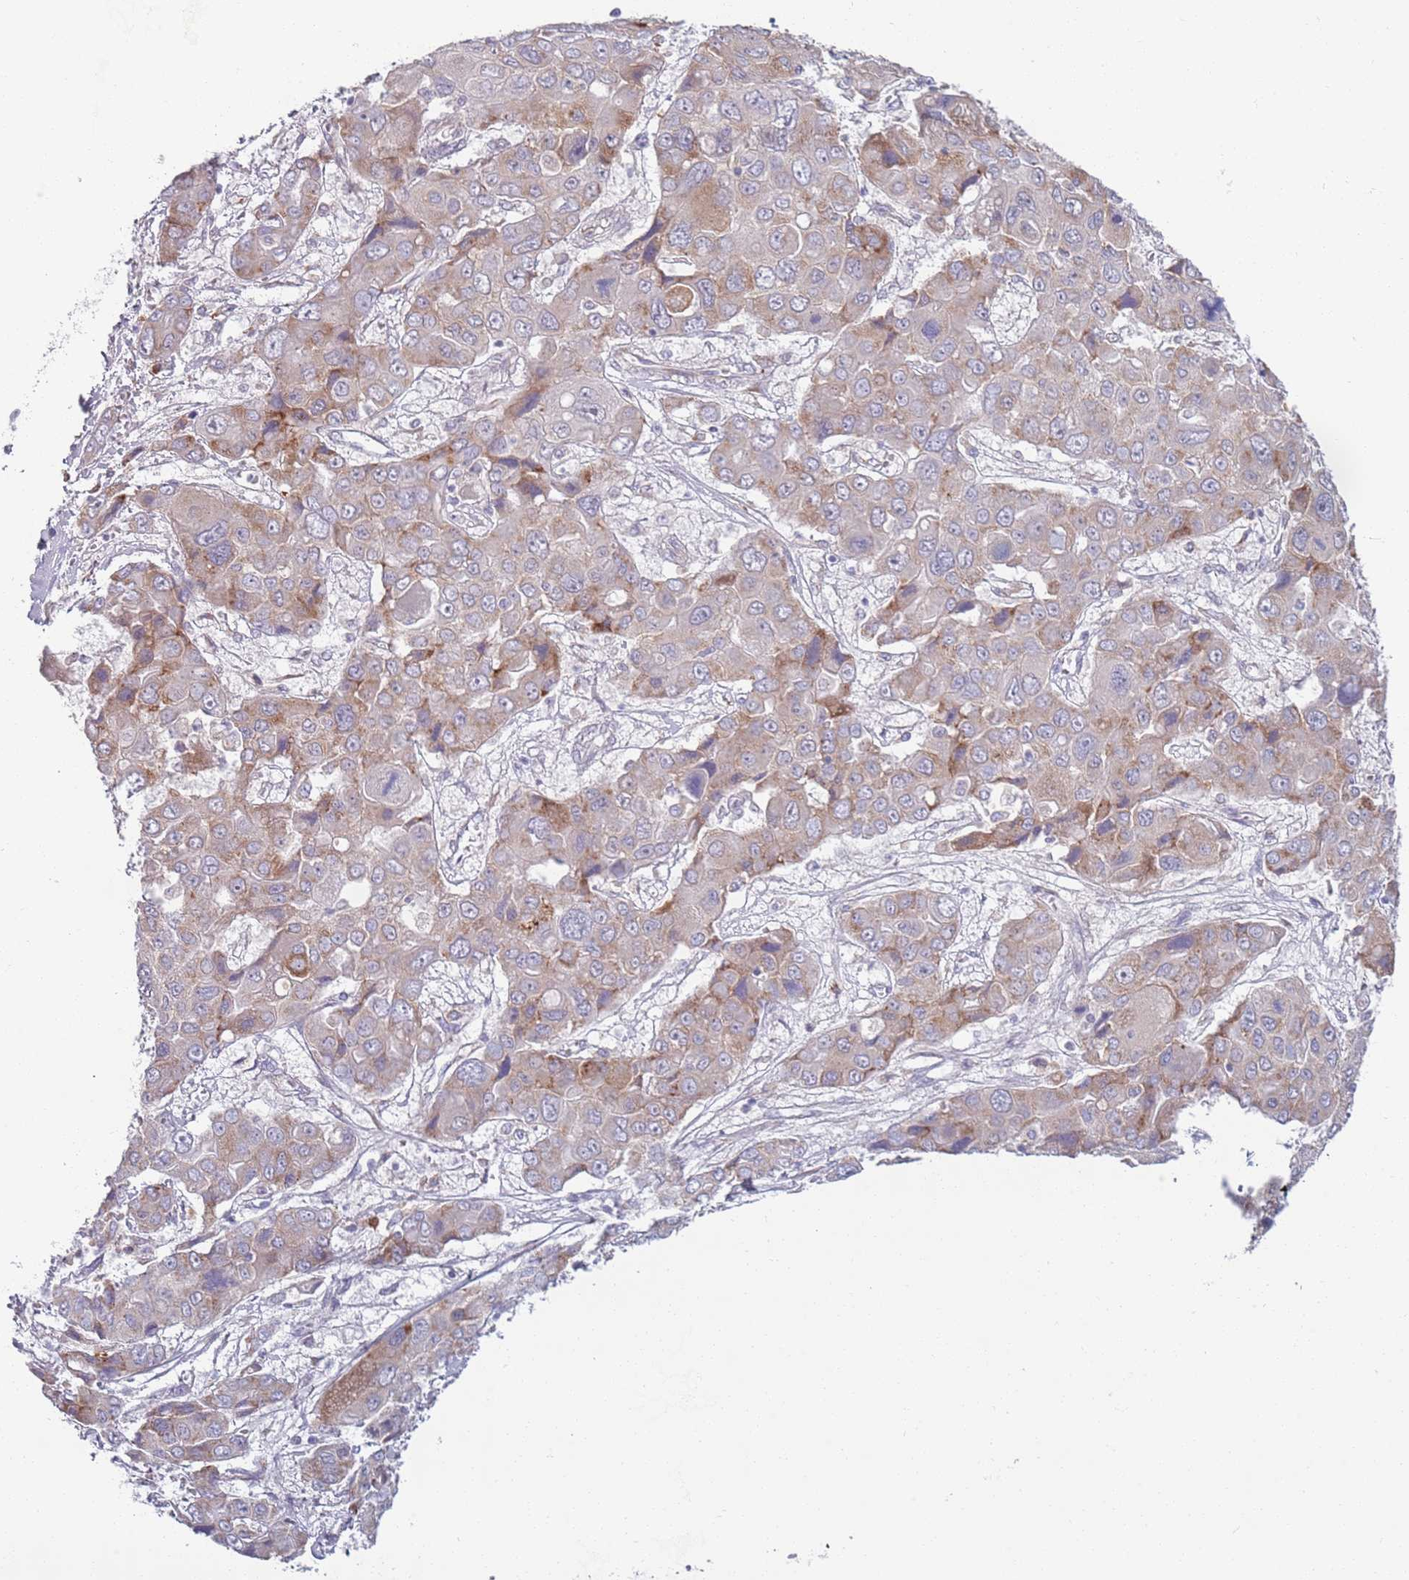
{"staining": {"intensity": "moderate", "quantity": "<25%", "location": "cytoplasmic/membranous"}, "tissue": "liver cancer", "cell_type": "Tumor cells", "image_type": "cancer", "snomed": [{"axis": "morphology", "description": "Cholangiocarcinoma"}, {"axis": "topography", "description": "Liver"}], "caption": "Liver cancer (cholangiocarcinoma) stained with IHC displays moderate cytoplasmic/membranous positivity in approximately <25% of tumor cells. (brown staining indicates protein expression, while blue staining denotes nuclei).", "gene": "LTB", "patient": {"sex": "male", "age": 67}}